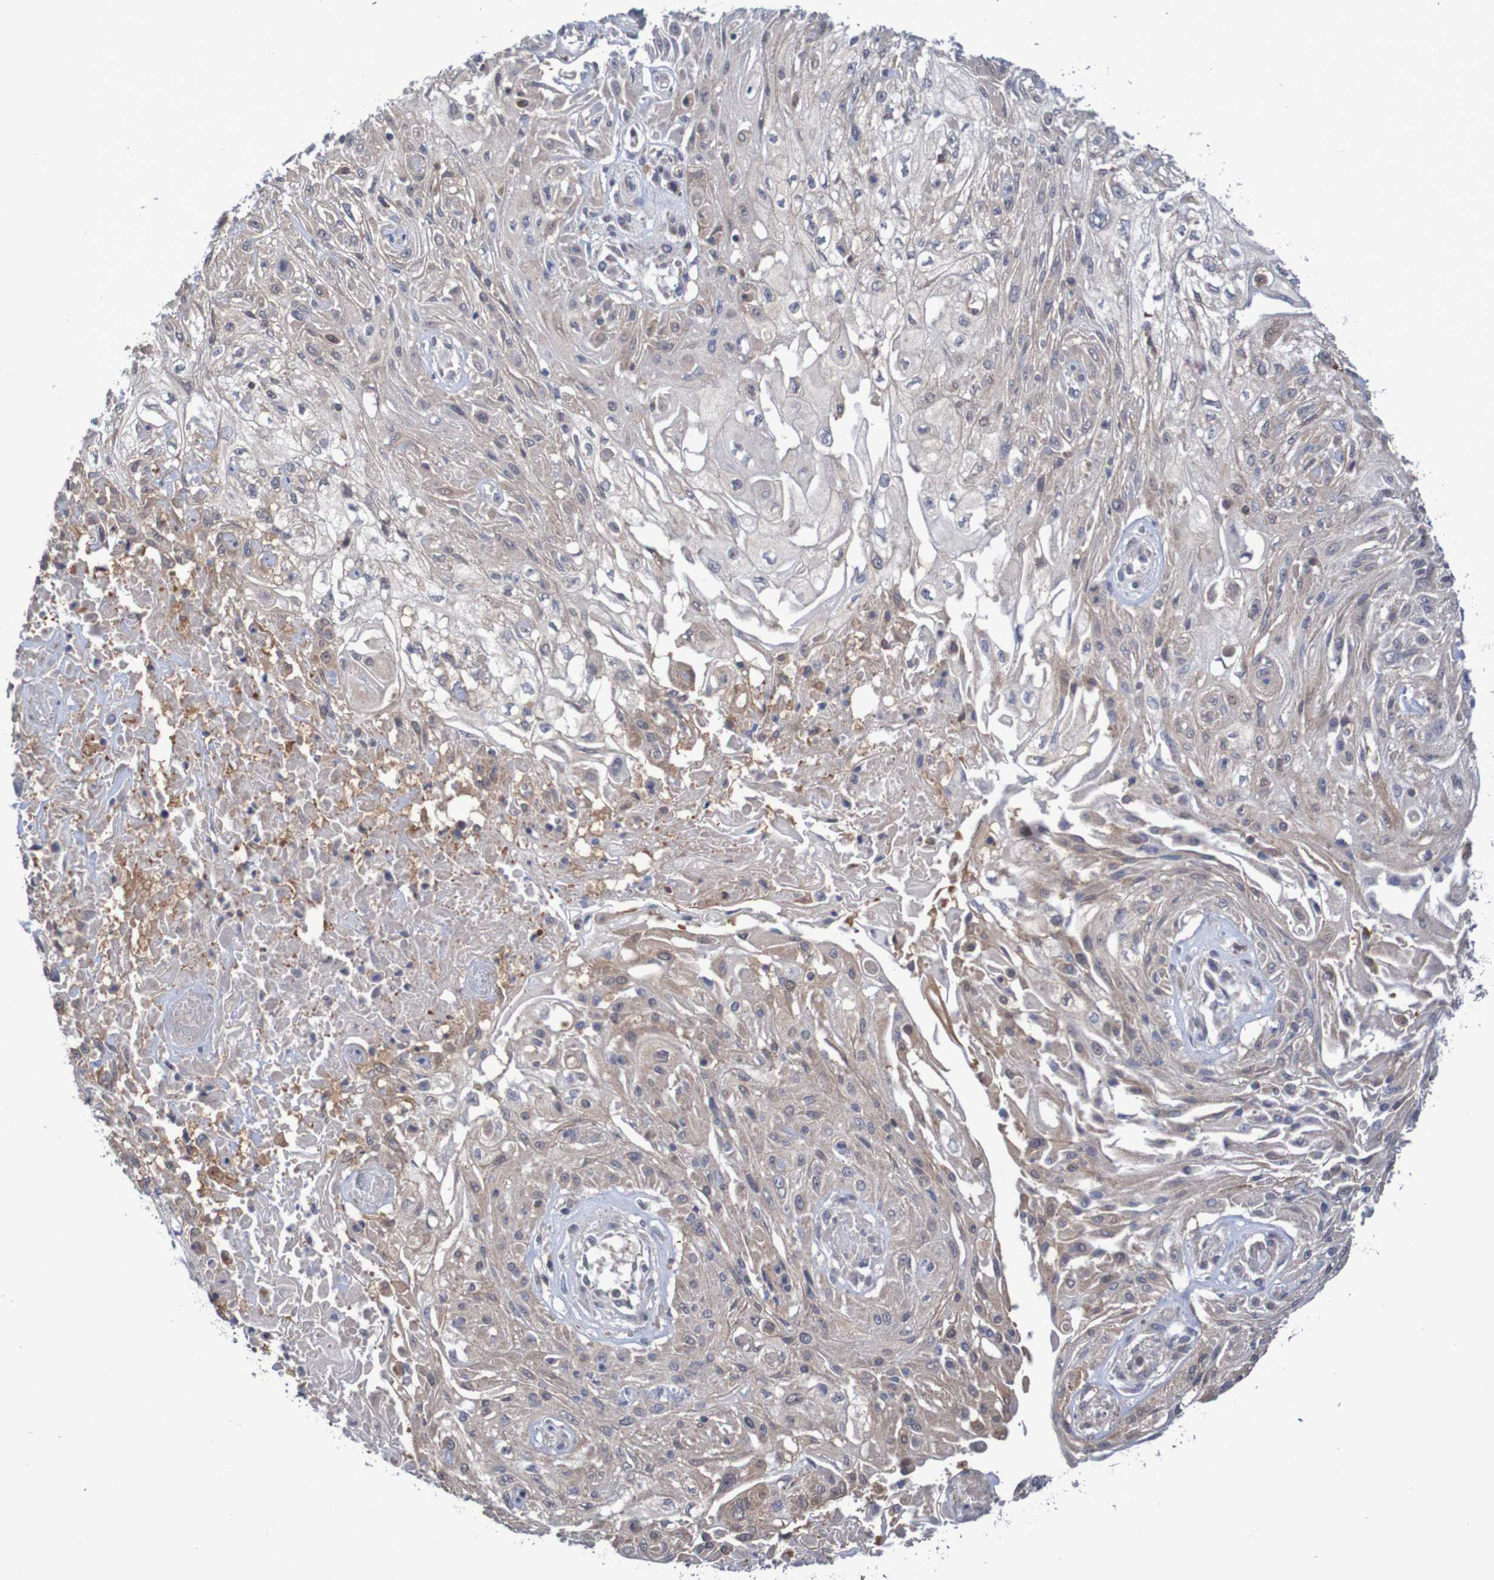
{"staining": {"intensity": "weak", "quantity": ">75%", "location": "cytoplasmic/membranous"}, "tissue": "skin cancer", "cell_type": "Tumor cells", "image_type": "cancer", "snomed": [{"axis": "morphology", "description": "Squamous cell carcinoma, NOS"}, {"axis": "topography", "description": "Skin"}], "caption": "A brown stain labels weak cytoplasmic/membranous staining of a protein in human skin squamous cell carcinoma tumor cells.", "gene": "C3orf18", "patient": {"sex": "male", "age": 75}}